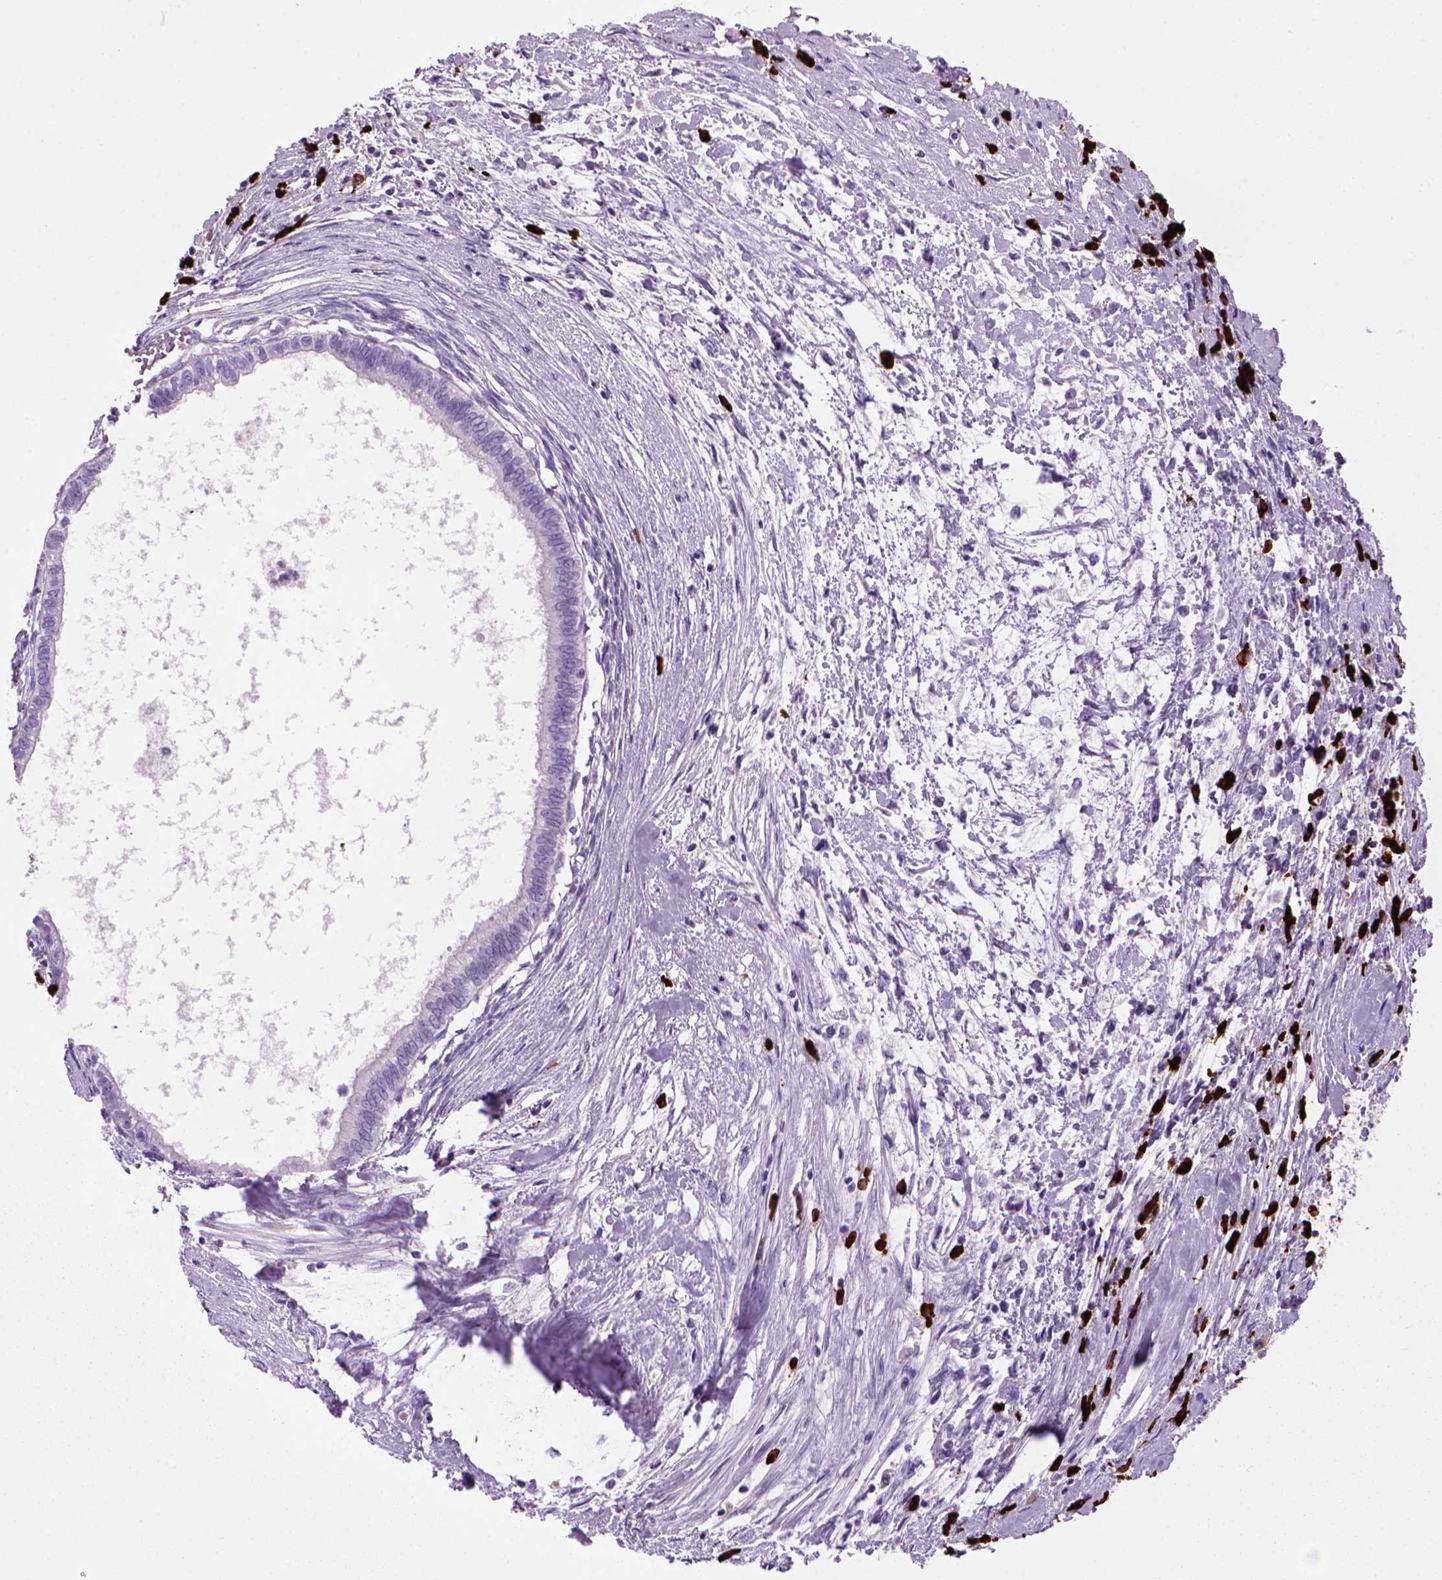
{"staining": {"intensity": "negative", "quantity": "none", "location": "none"}, "tissue": "testis cancer", "cell_type": "Tumor cells", "image_type": "cancer", "snomed": [{"axis": "morphology", "description": "Carcinoma, Embryonal, NOS"}, {"axis": "topography", "description": "Testis"}], "caption": "Tumor cells show no significant protein positivity in embryonal carcinoma (testis).", "gene": "MZB1", "patient": {"sex": "male", "age": 37}}